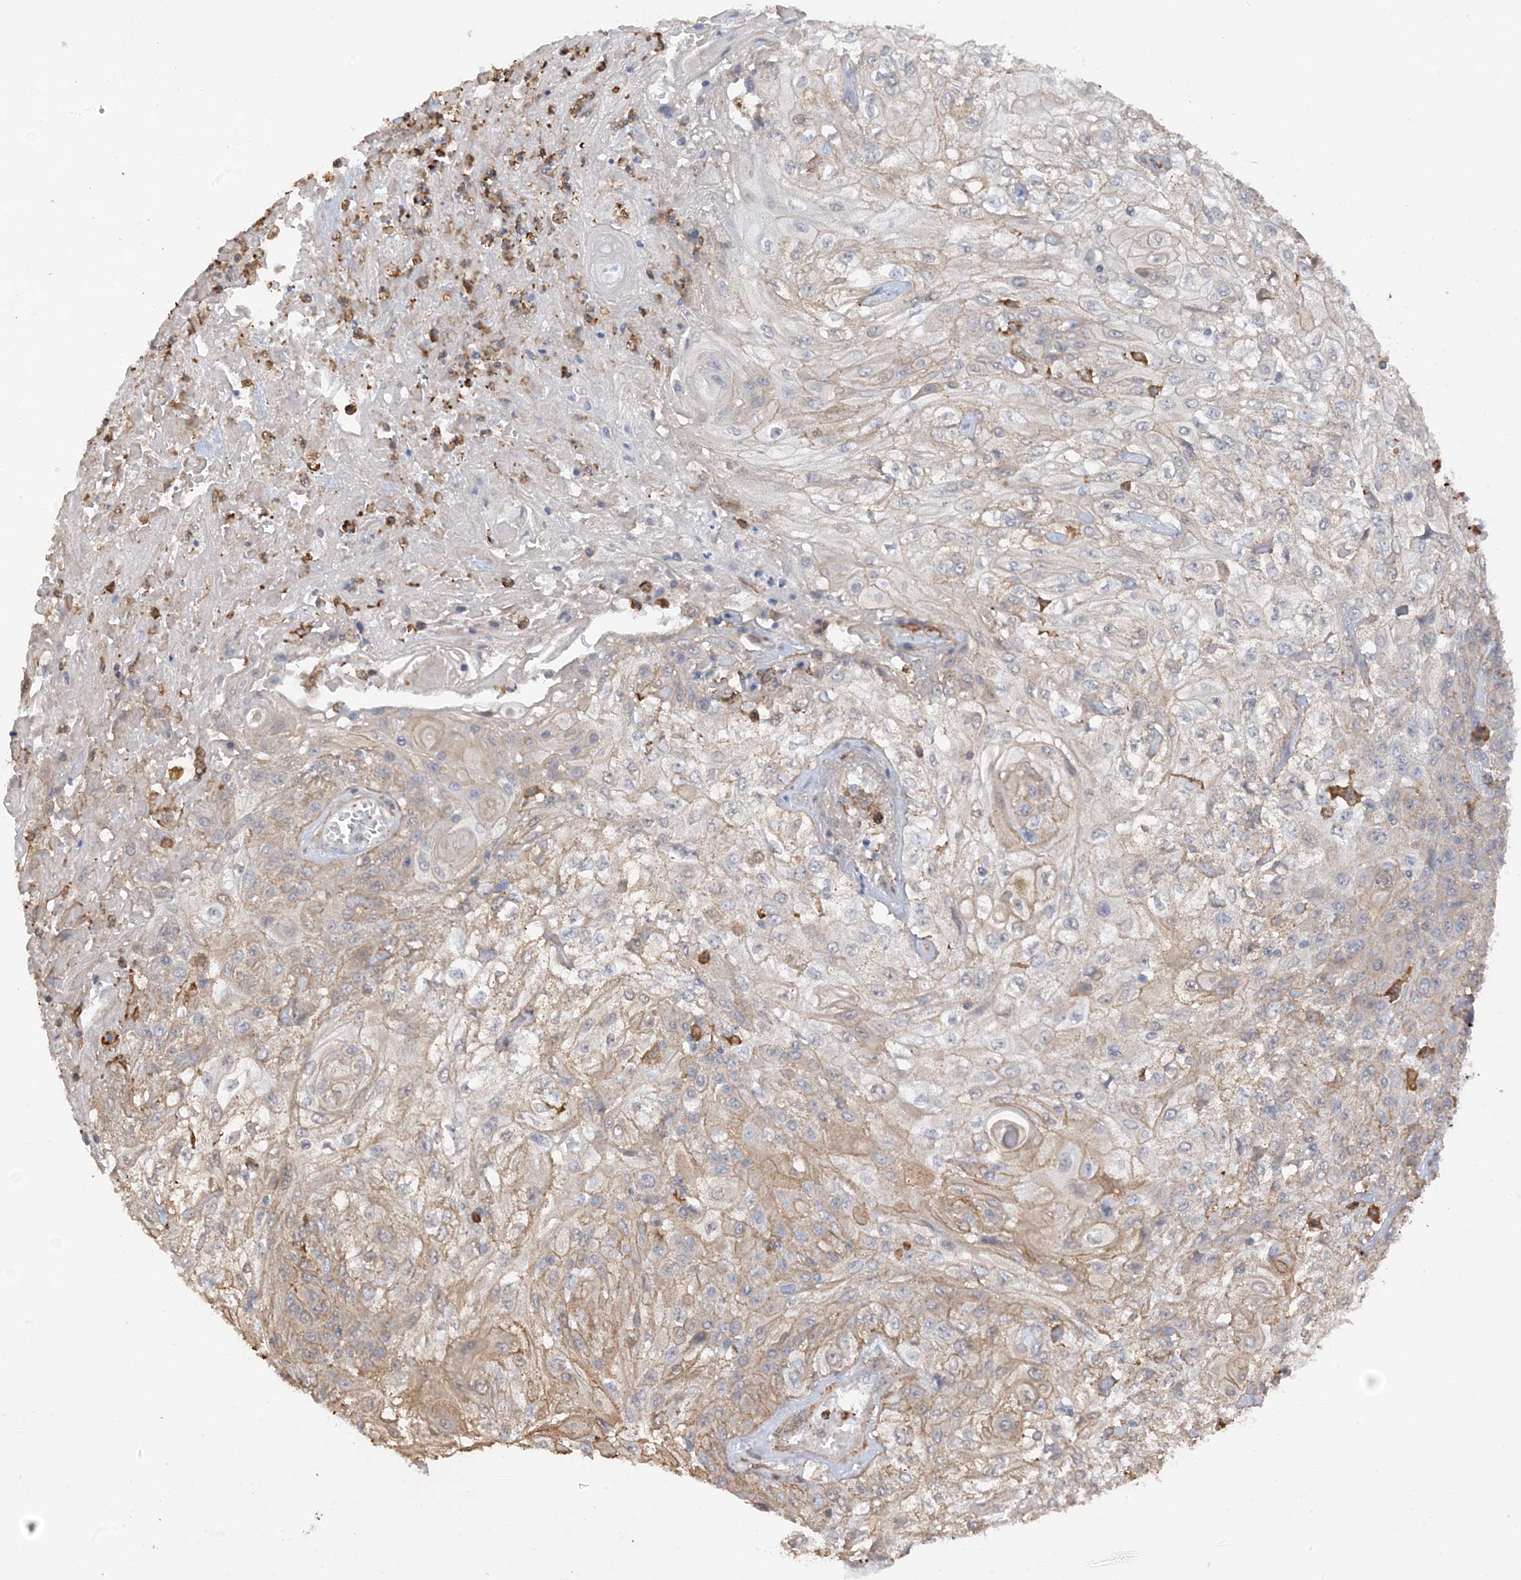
{"staining": {"intensity": "moderate", "quantity": "25%-75%", "location": "cytoplasmic/membranous"}, "tissue": "skin cancer", "cell_type": "Tumor cells", "image_type": "cancer", "snomed": [{"axis": "morphology", "description": "Squamous cell carcinoma, NOS"}, {"axis": "morphology", "description": "Squamous cell carcinoma, metastatic, NOS"}, {"axis": "topography", "description": "Skin"}, {"axis": "topography", "description": "Lymph node"}], "caption": "Protein staining of skin squamous cell carcinoma tissue exhibits moderate cytoplasmic/membranous positivity in about 25%-75% of tumor cells.", "gene": "PHACTR2", "patient": {"sex": "male", "age": 75}}